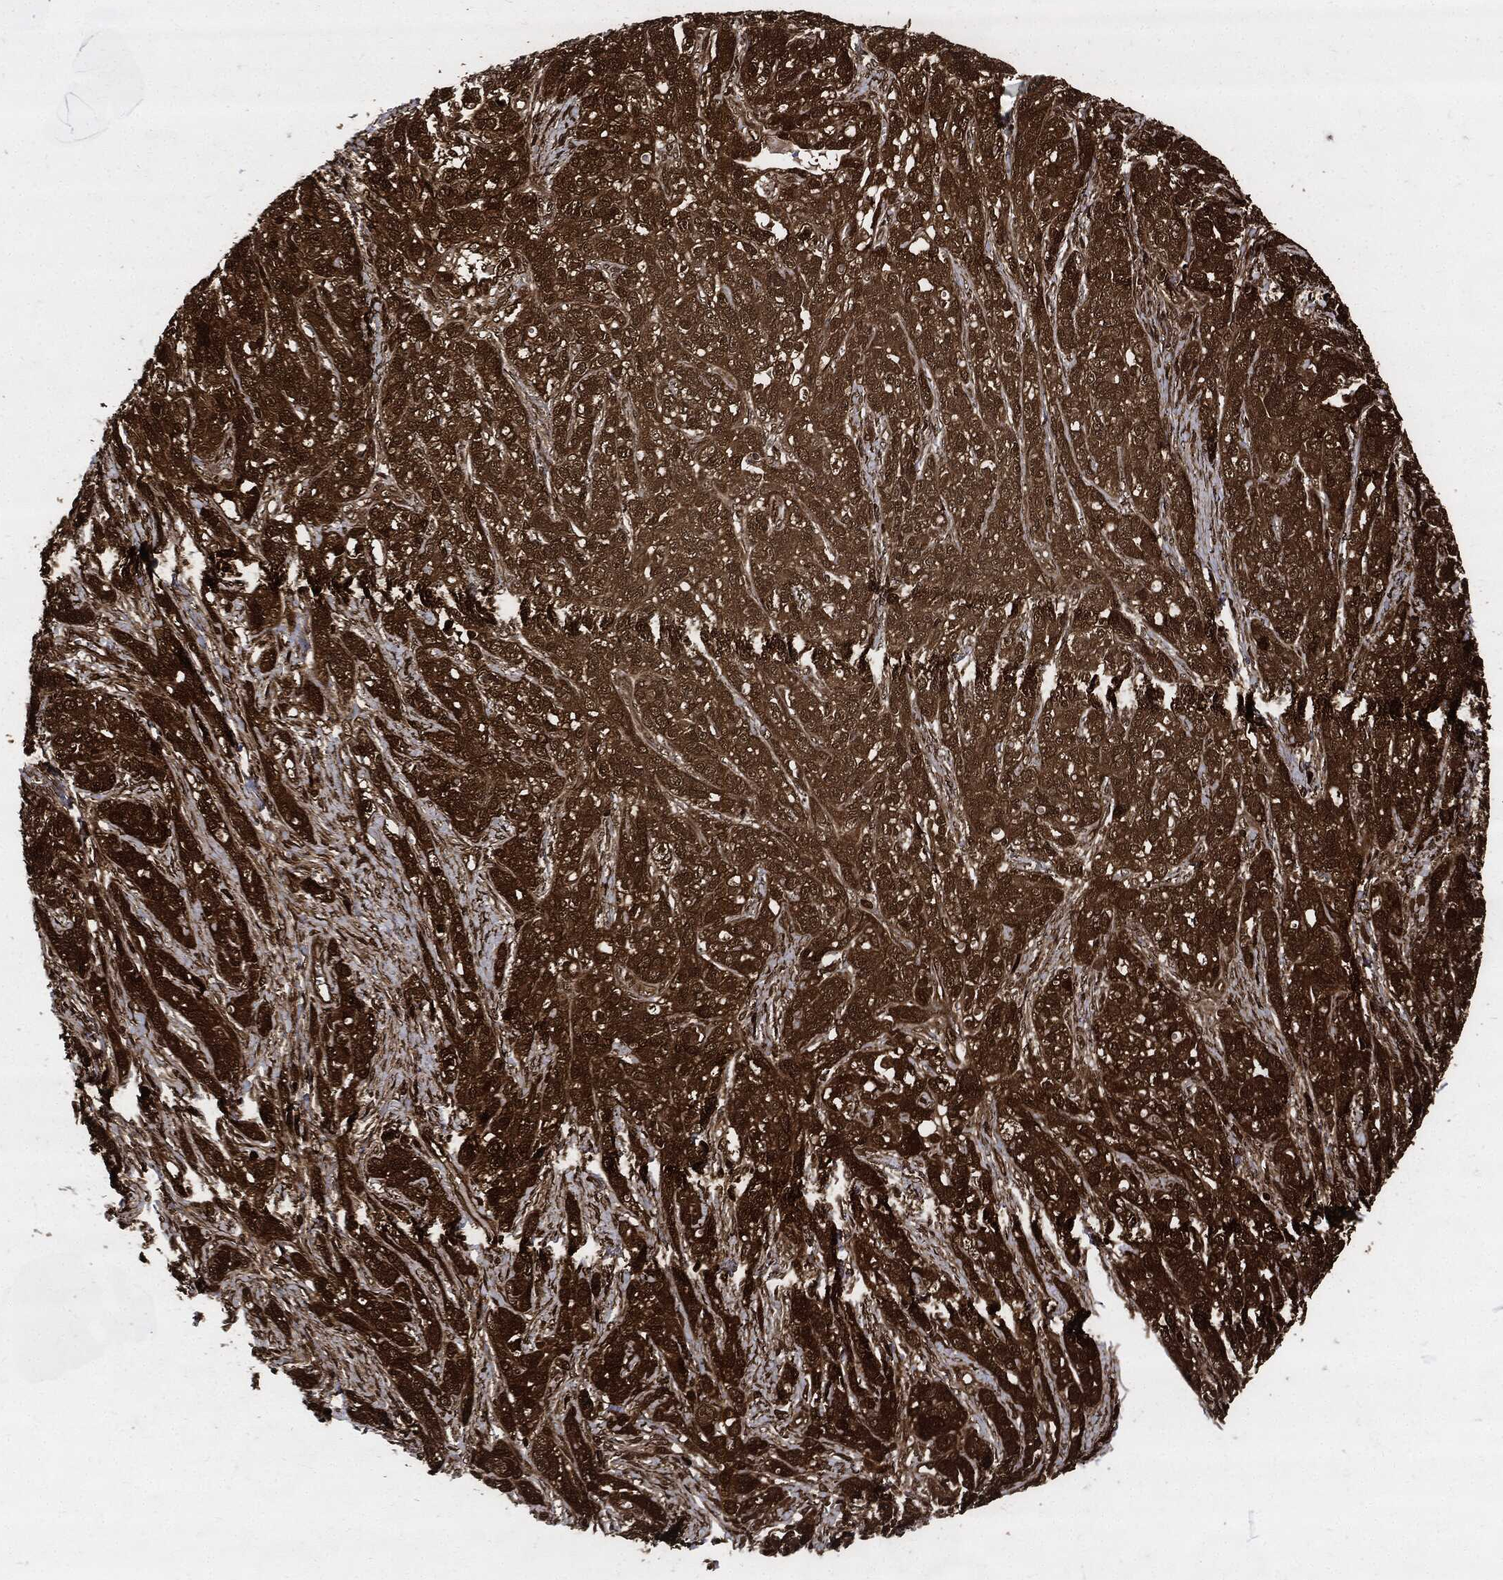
{"staining": {"intensity": "moderate", "quantity": ">75%", "location": "cytoplasmic/membranous"}, "tissue": "ovarian cancer", "cell_type": "Tumor cells", "image_type": "cancer", "snomed": [{"axis": "morphology", "description": "Cystadenocarcinoma, serous, NOS"}, {"axis": "topography", "description": "Ovary"}], "caption": "DAB (3,3'-diaminobenzidine) immunohistochemical staining of serous cystadenocarcinoma (ovarian) displays moderate cytoplasmic/membranous protein staining in about >75% of tumor cells. (DAB = brown stain, brightfield microscopy at high magnification).", "gene": "YWHAB", "patient": {"sex": "female", "age": 71}}